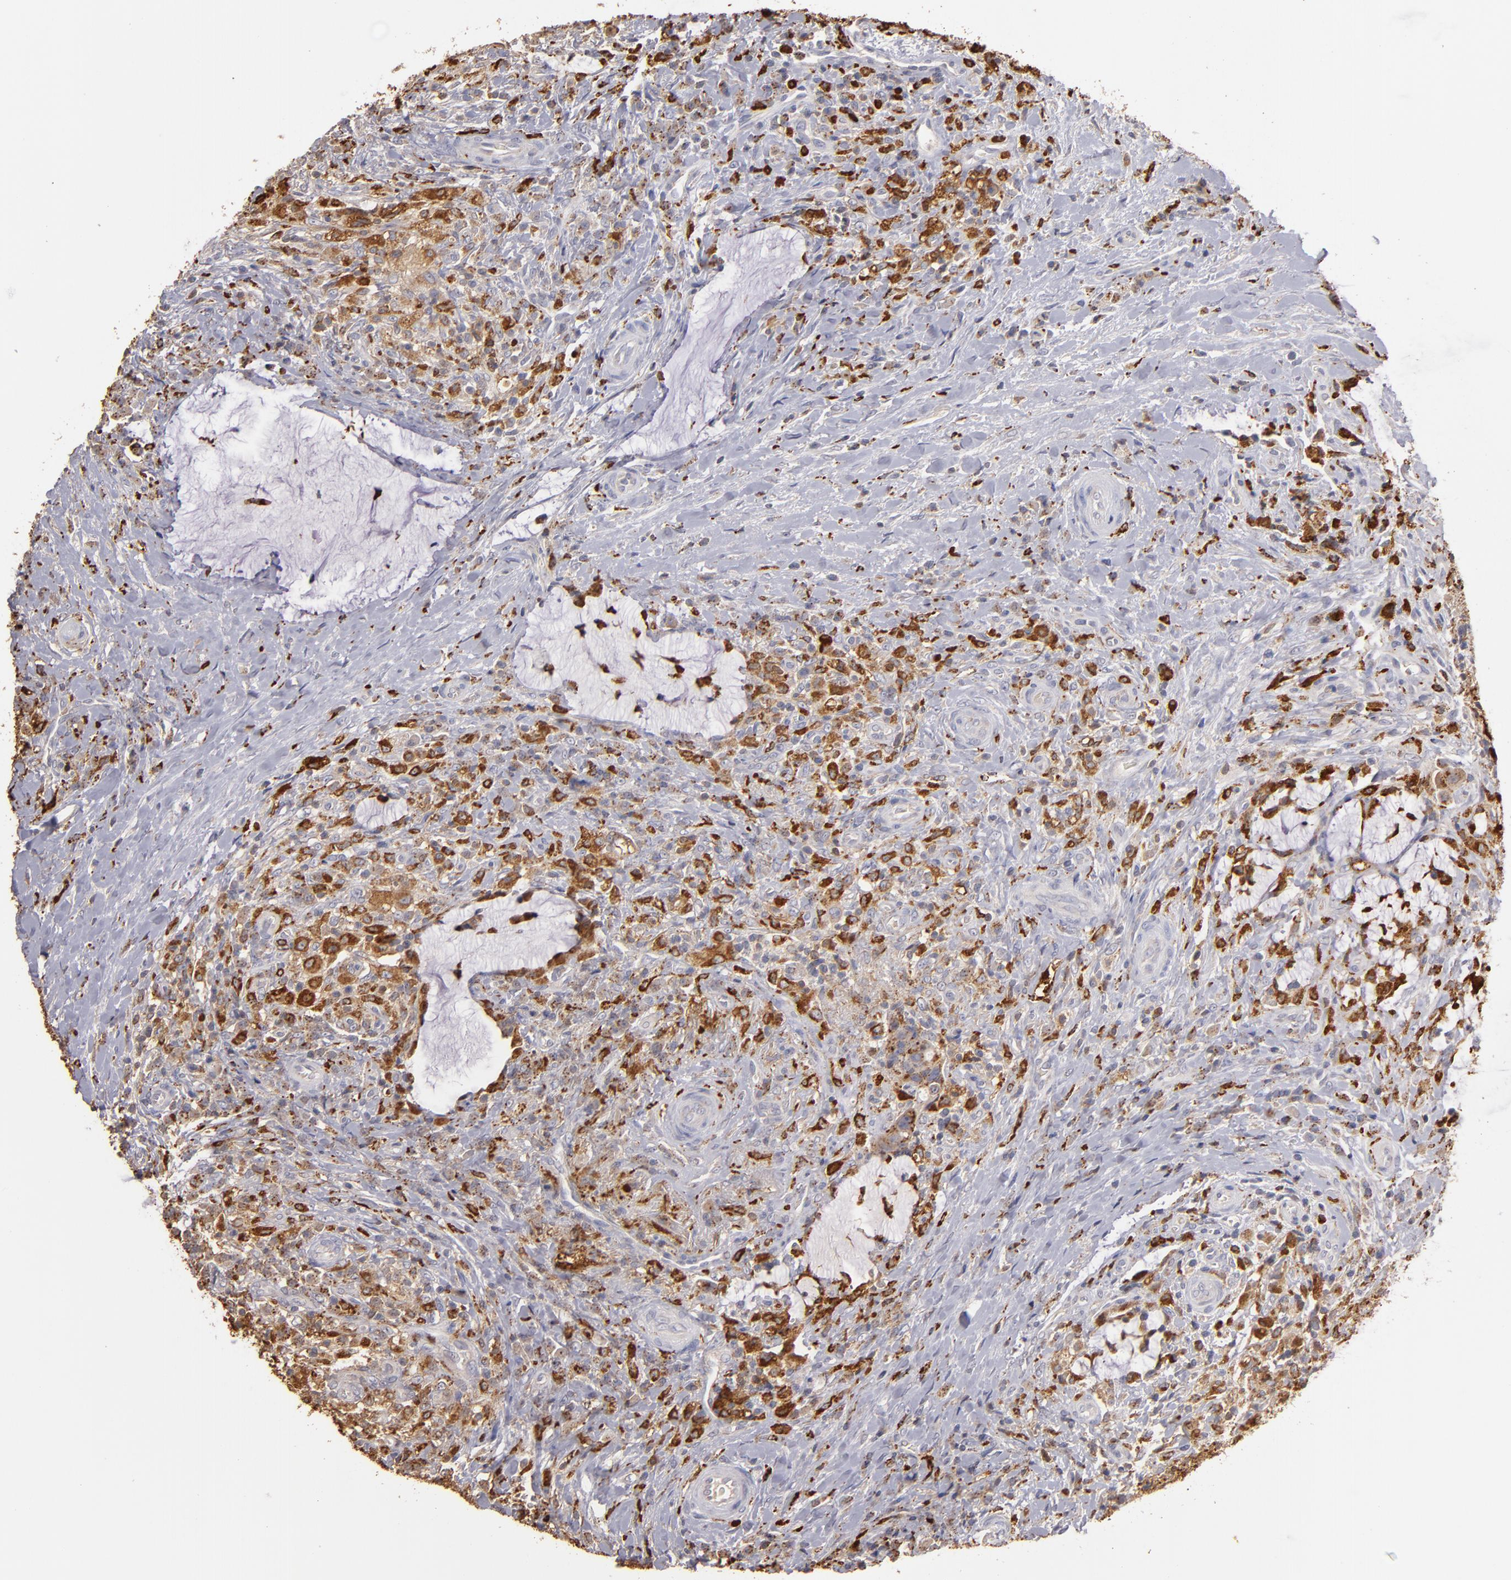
{"staining": {"intensity": "moderate", "quantity": ">75%", "location": "cytoplasmic/membranous"}, "tissue": "colorectal cancer", "cell_type": "Tumor cells", "image_type": "cancer", "snomed": [{"axis": "morphology", "description": "Adenocarcinoma, NOS"}, {"axis": "topography", "description": "Rectum"}], "caption": "Protein staining exhibits moderate cytoplasmic/membranous staining in about >75% of tumor cells in colorectal cancer.", "gene": "TRAF1", "patient": {"sex": "female", "age": 71}}